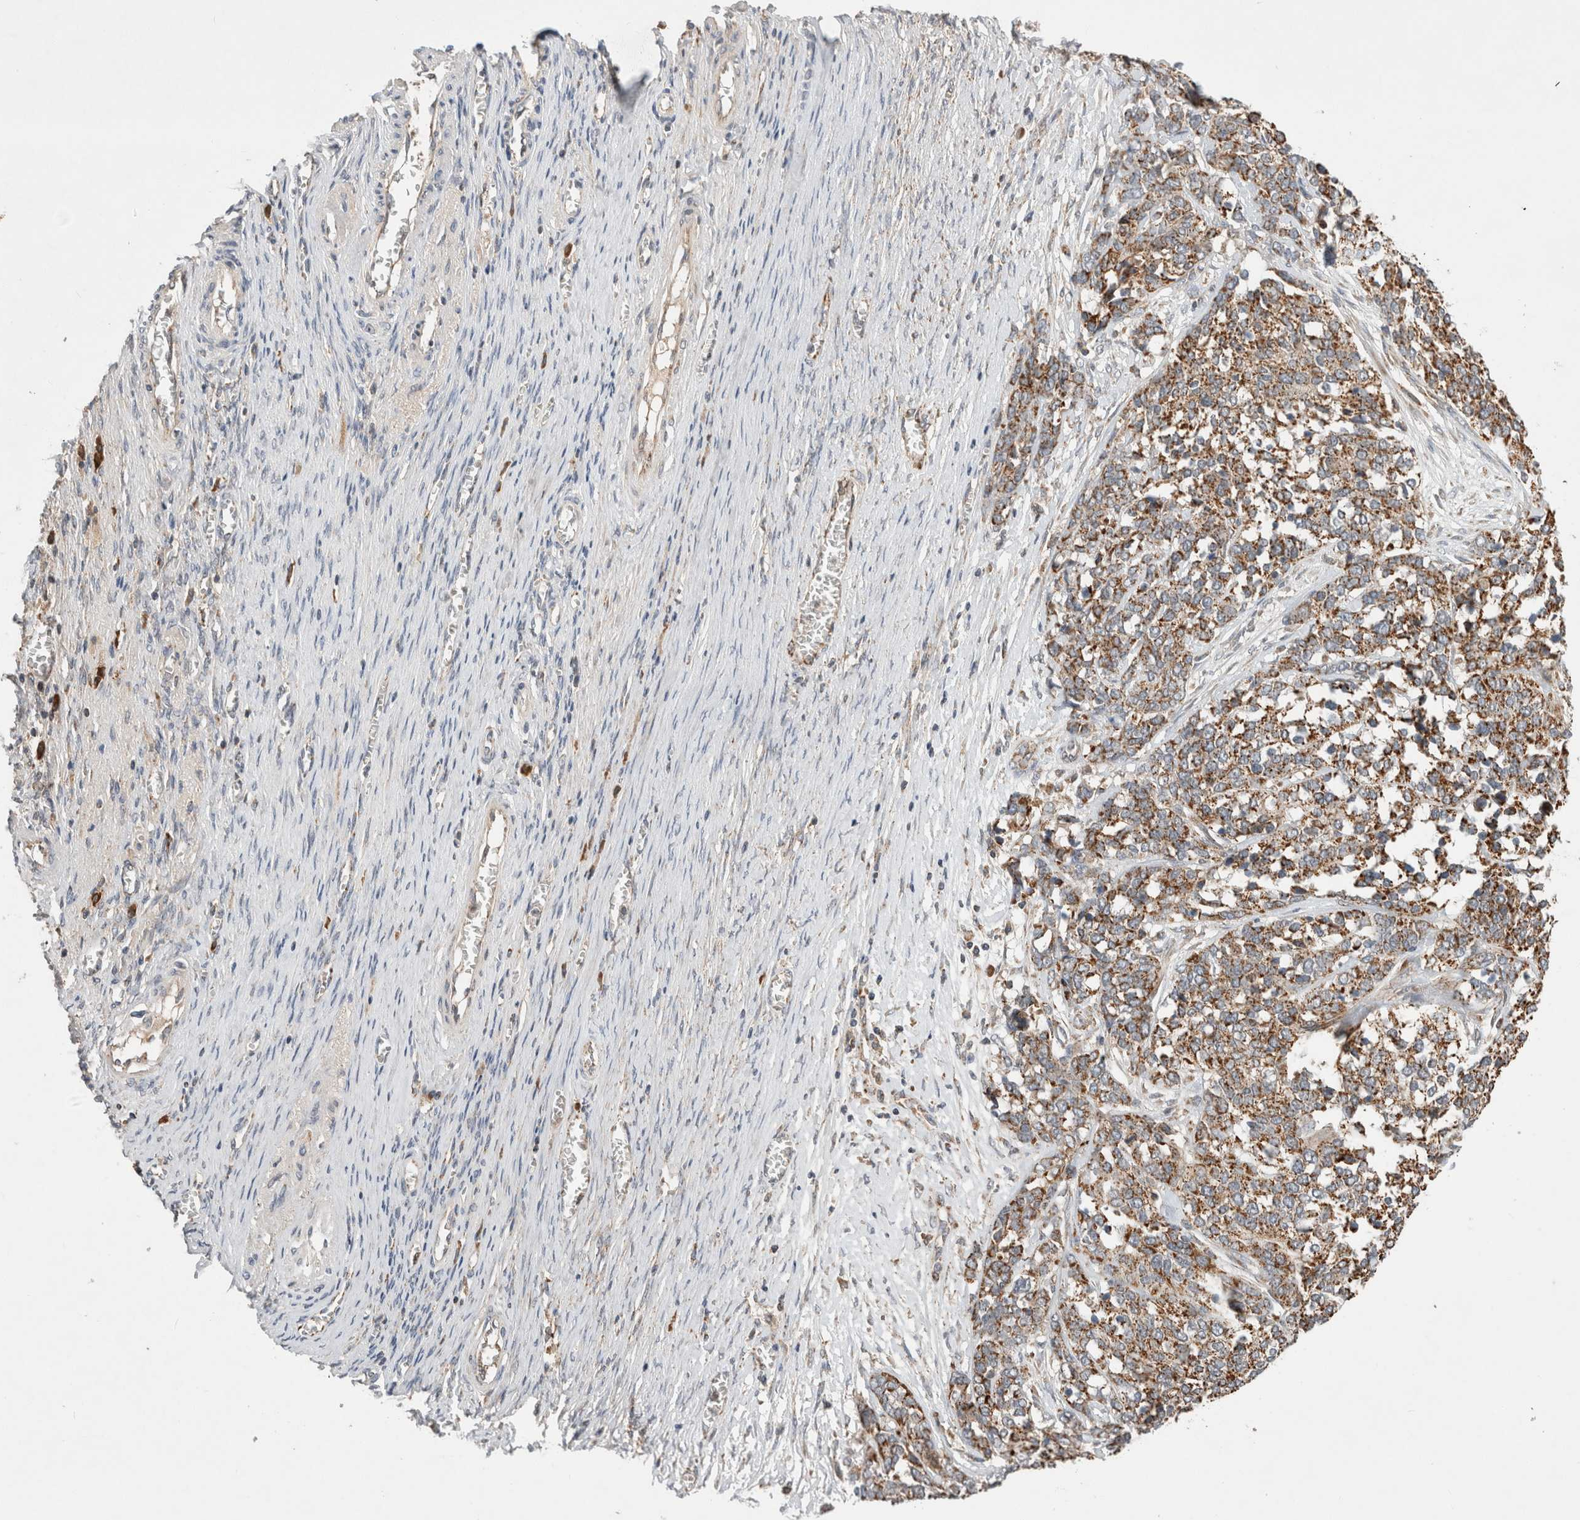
{"staining": {"intensity": "strong", "quantity": "25%-75%", "location": "cytoplasmic/membranous"}, "tissue": "ovarian cancer", "cell_type": "Tumor cells", "image_type": "cancer", "snomed": [{"axis": "morphology", "description": "Cystadenocarcinoma, serous, NOS"}, {"axis": "topography", "description": "Ovary"}], "caption": "IHC of ovarian serous cystadenocarcinoma demonstrates high levels of strong cytoplasmic/membranous staining in about 25%-75% of tumor cells. (Brightfield microscopy of DAB IHC at high magnification).", "gene": "AMPD1", "patient": {"sex": "female", "age": 44}}